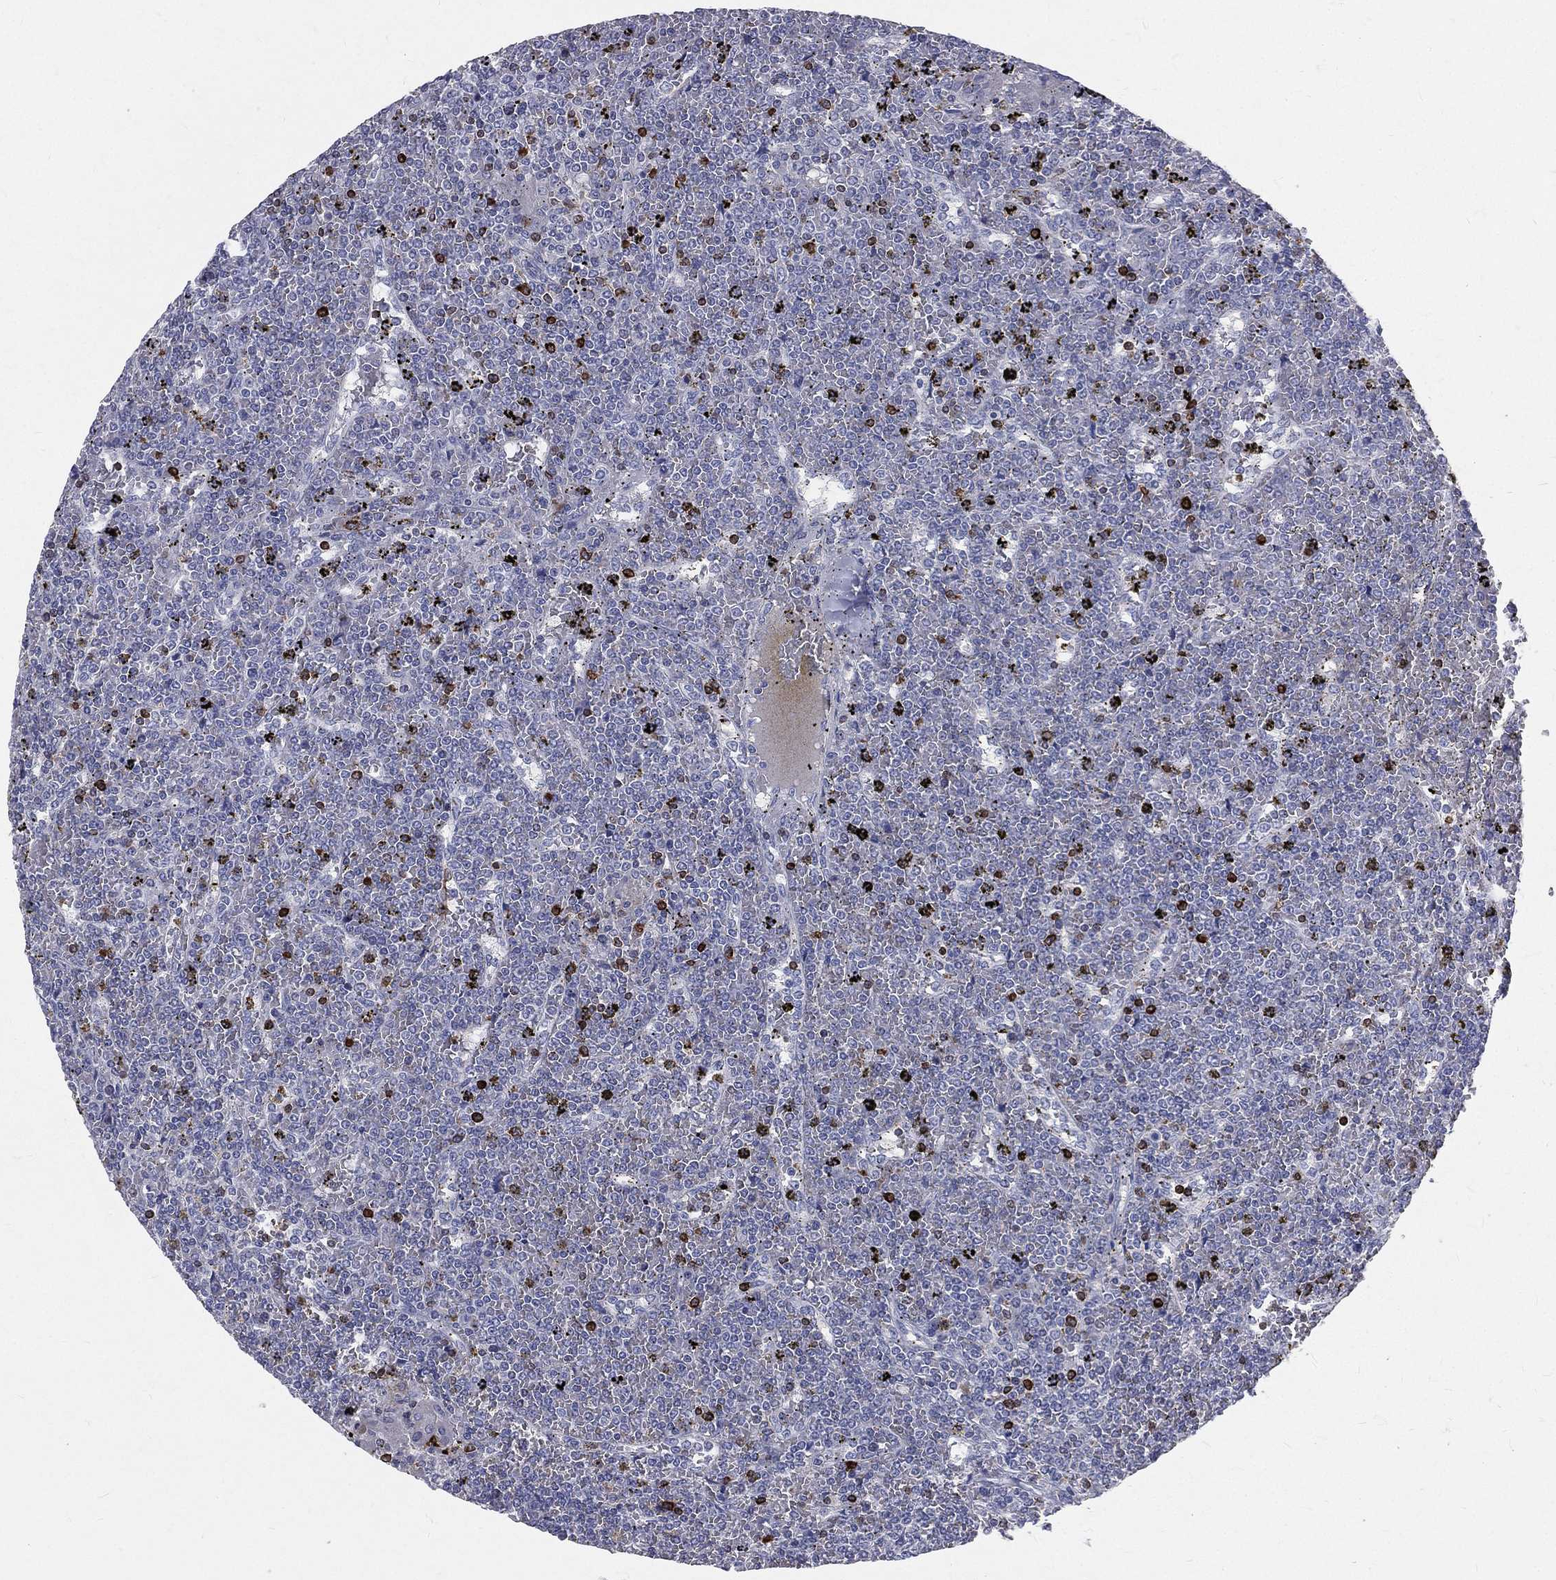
{"staining": {"intensity": "negative", "quantity": "none", "location": "none"}, "tissue": "lymphoma", "cell_type": "Tumor cells", "image_type": "cancer", "snomed": [{"axis": "morphology", "description": "Malignant lymphoma, non-Hodgkin's type, Low grade"}, {"axis": "topography", "description": "Spleen"}], "caption": "Tumor cells show no significant staining in lymphoma. Brightfield microscopy of IHC stained with DAB (brown) and hematoxylin (blue), captured at high magnification.", "gene": "CTSW", "patient": {"sex": "female", "age": 19}}